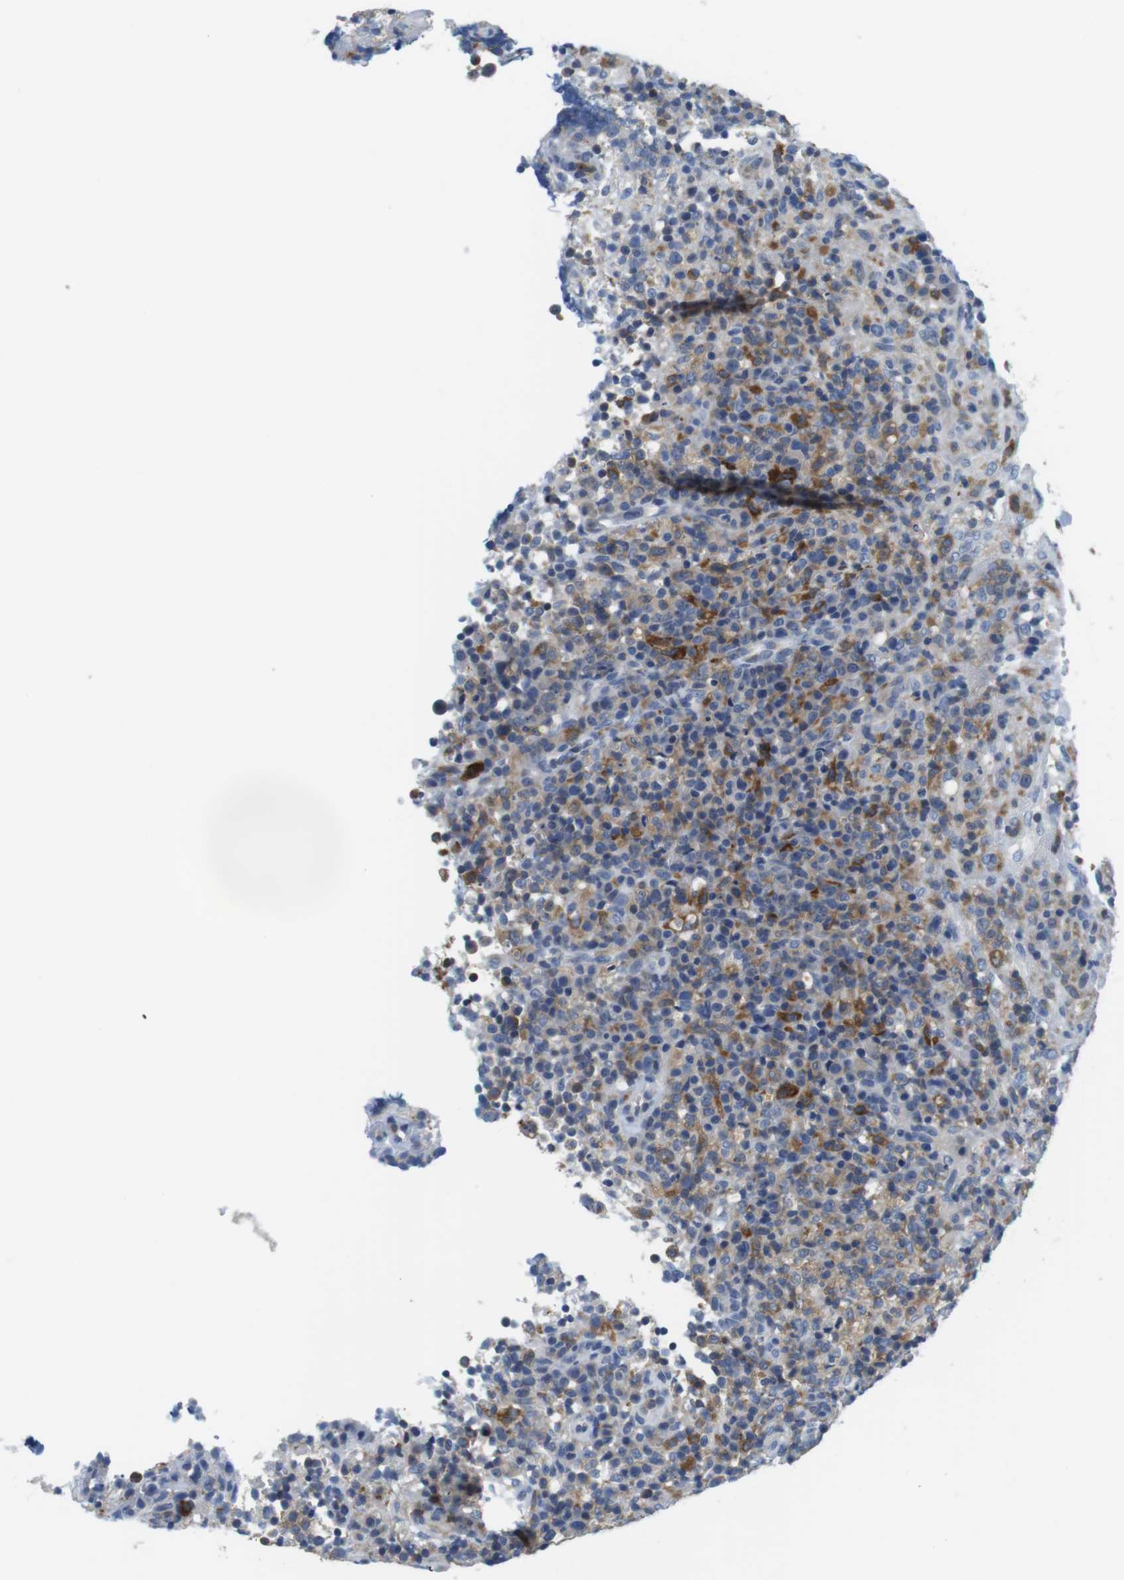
{"staining": {"intensity": "weak", "quantity": "25%-75%", "location": "cytoplasmic/membranous"}, "tissue": "lymphoma", "cell_type": "Tumor cells", "image_type": "cancer", "snomed": [{"axis": "morphology", "description": "Malignant lymphoma, non-Hodgkin's type, High grade"}, {"axis": "topography", "description": "Lymph node"}], "caption": "Immunohistochemical staining of lymphoma shows weak cytoplasmic/membranous protein positivity in about 25%-75% of tumor cells.", "gene": "CNGA2", "patient": {"sex": "female", "age": 76}}